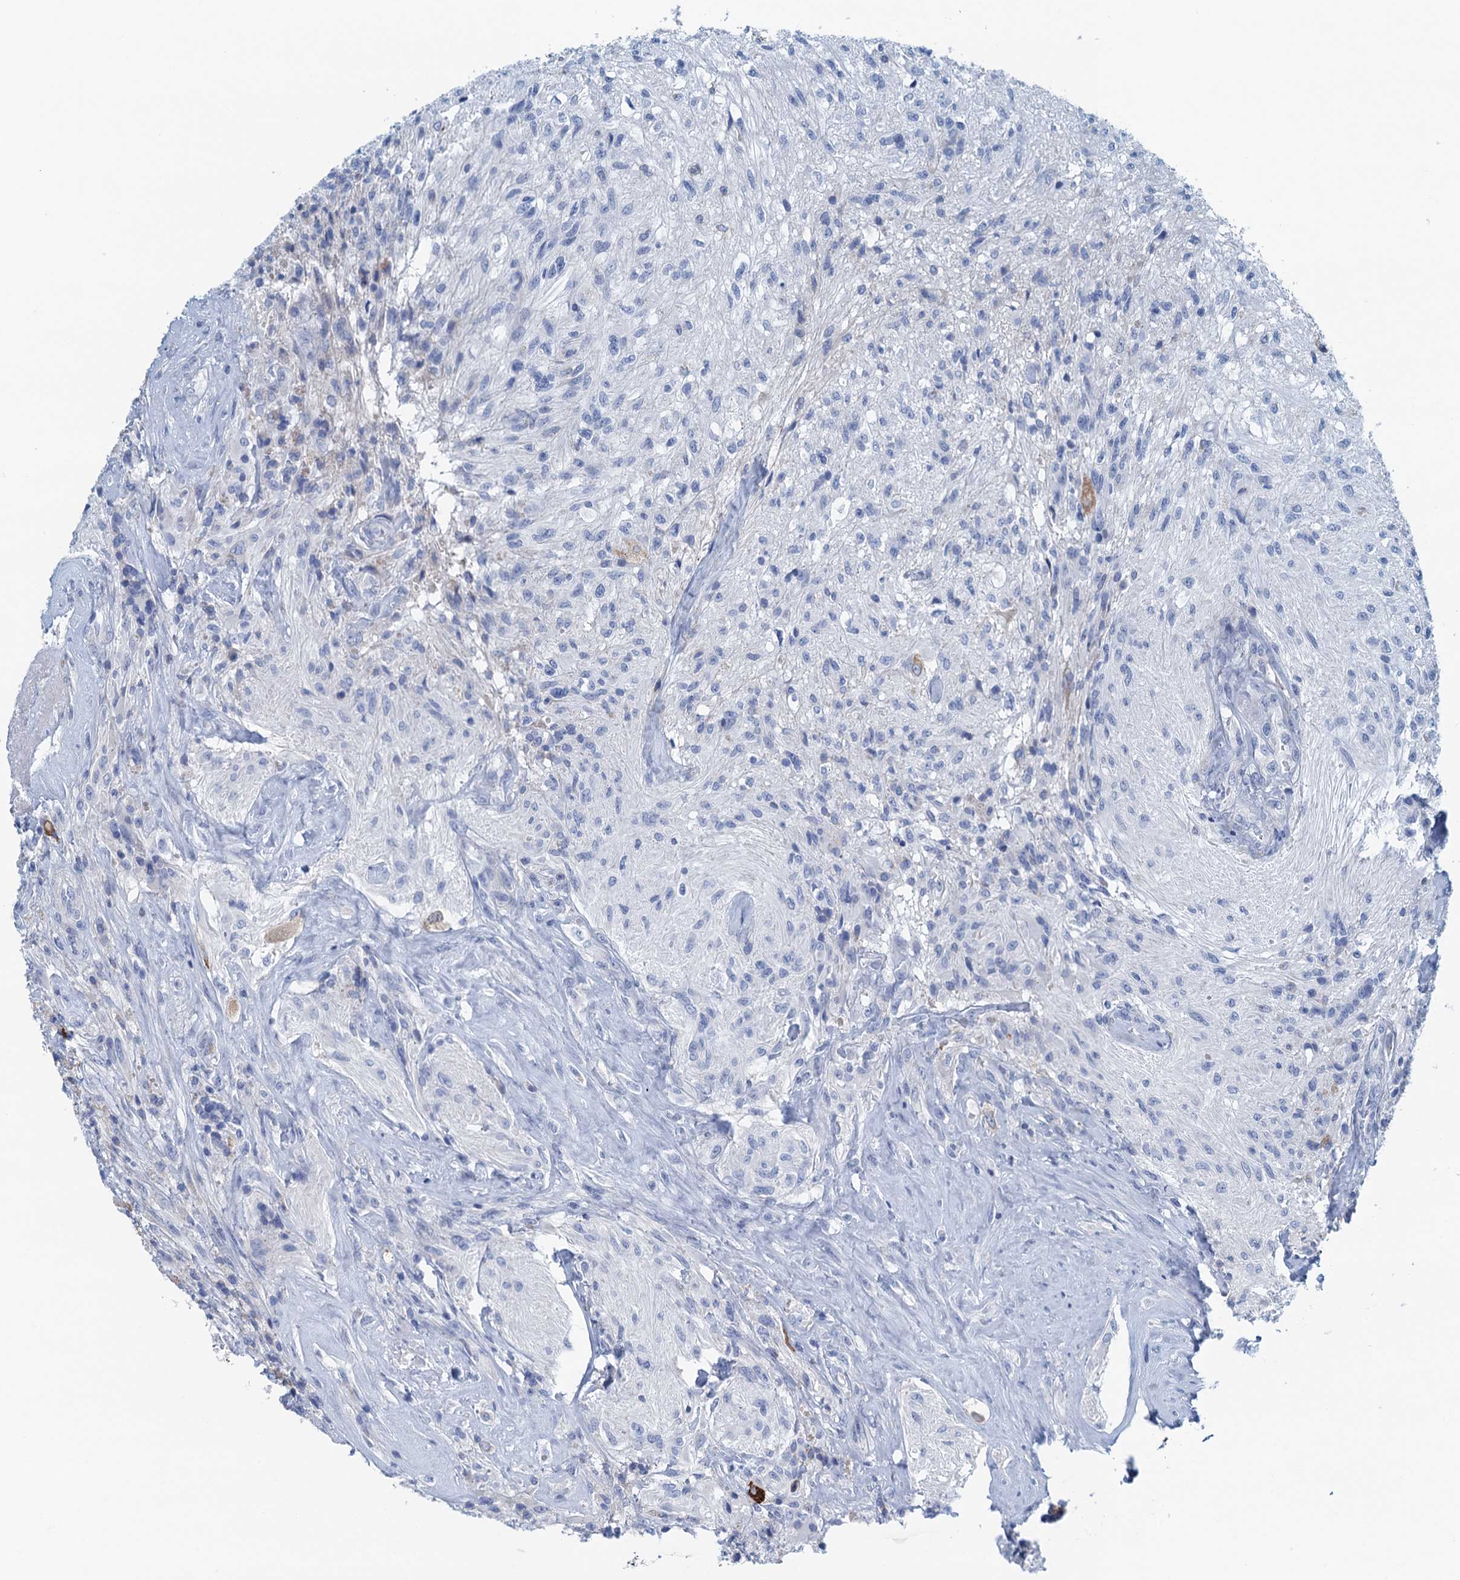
{"staining": {"intensity": "negative", "quantity": "none", "location": "none"}, "tissue": "glioma", "cell_type": "Tumor cells", "image_type": "cancer", "snomed": [{"axis": "morphology", "description": "Glioma, malignant, High grade"}, {"axis": "topography", "description": "Brain"}], "caption": "IHC image of neoplastic tissue: glioma stained with DAB (3,3'-diaminobenzidine) demonstrates no significant protein staining in tumor cells.", "gene": "C10orf88", "patient": {"sex": "male", "age": 56}}